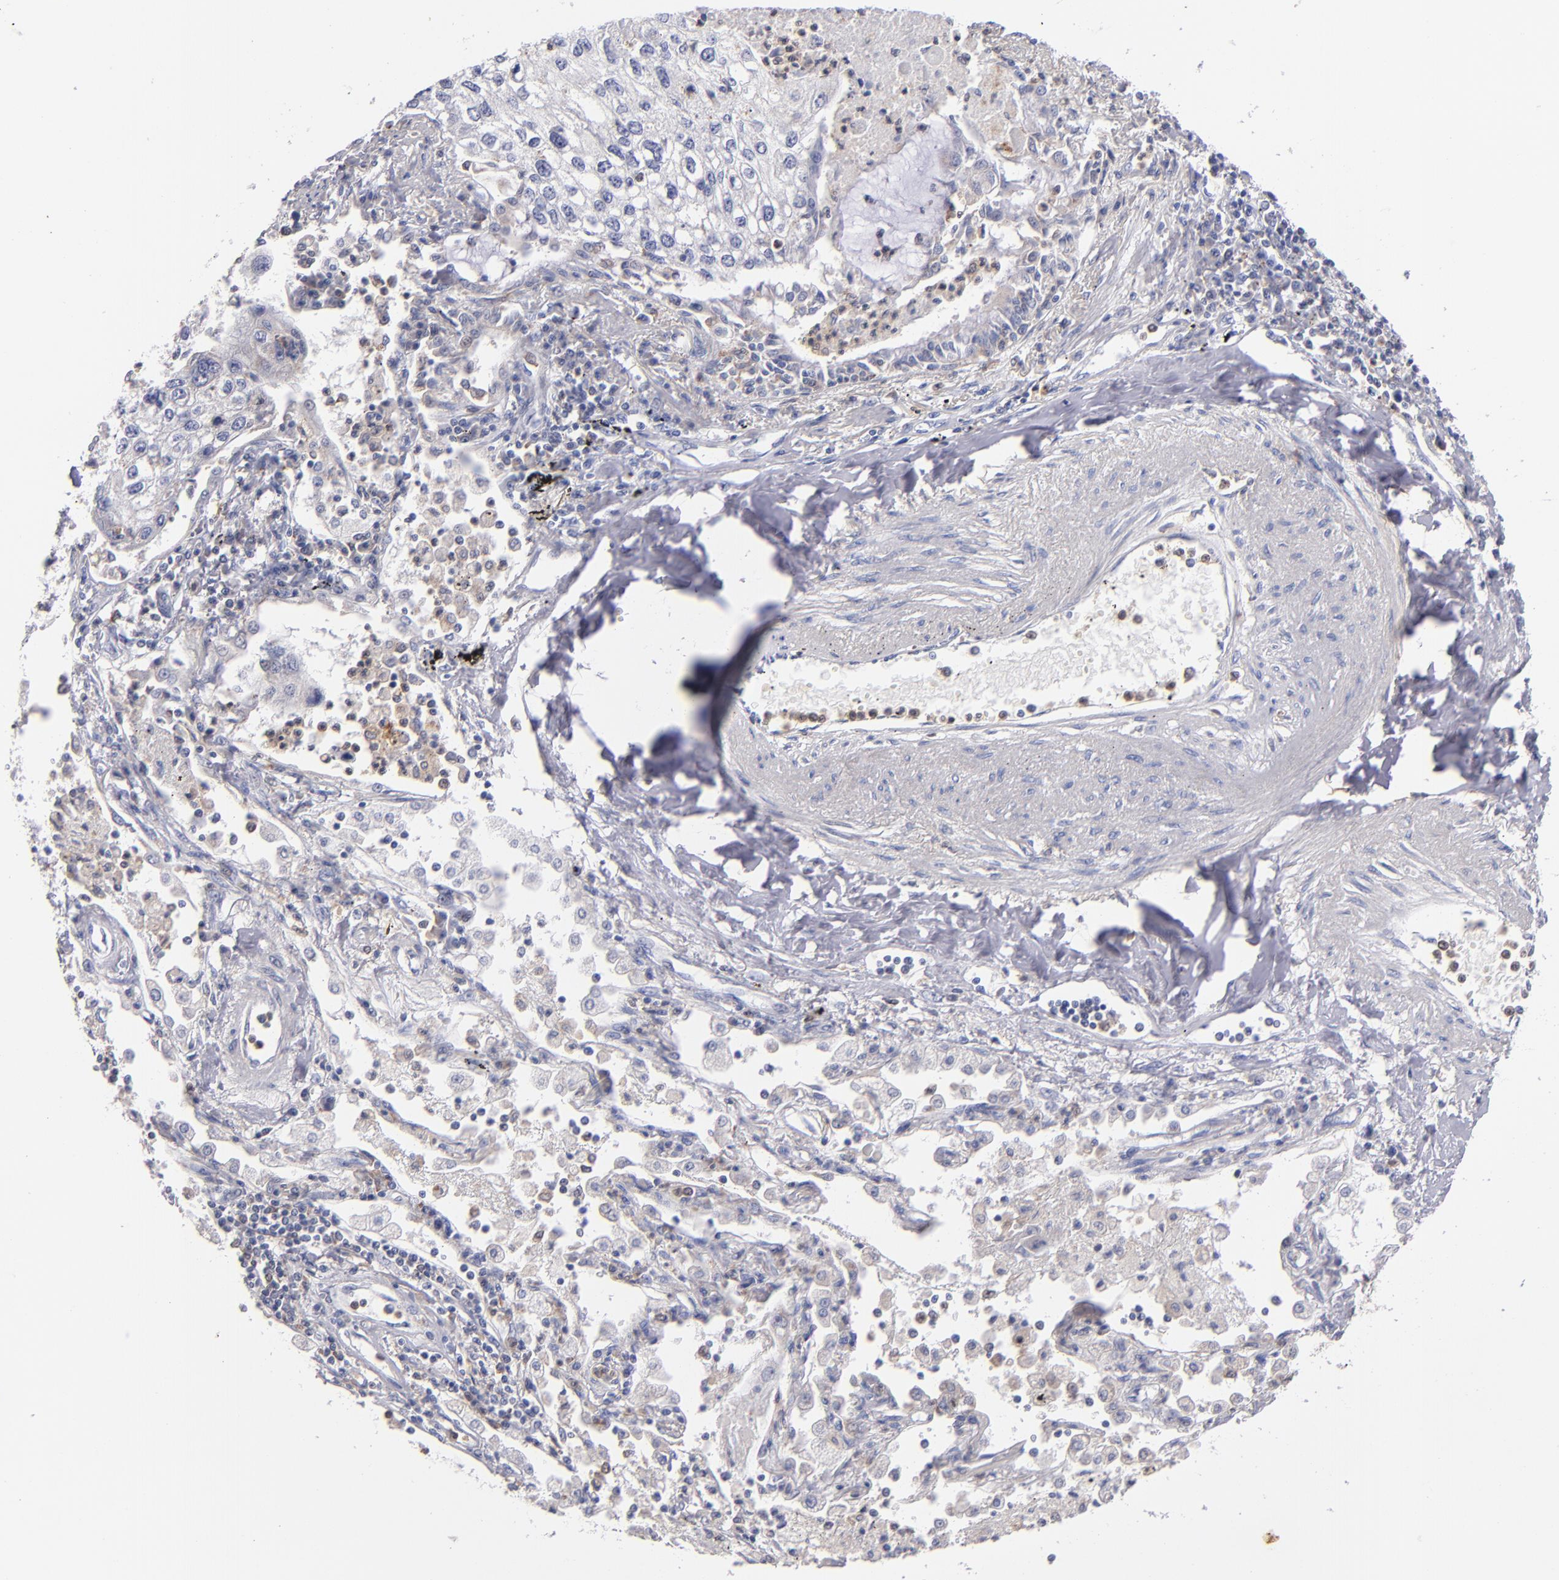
{"staining": {"intensity": "weak", "quantity": "<25%", "location": "cytoplasmic/membranous"}, "tissue": "lung cancer", "cell_type": "Tumor cells", "image_type": "cancer", "snomed": [{"axis": "morphology", "description": "Squamous cell carcinoma, NOS"}, {"axis": "topography", "description": "Lung"}], "caption": "There is no significant expression in tumor cells of lung squamous cell carcinoma. (Immunohistochemistry, brightfield microscopy, high magnification).", "gene": "PRKCD", "patient": {"sex": "male", "age": 75}}